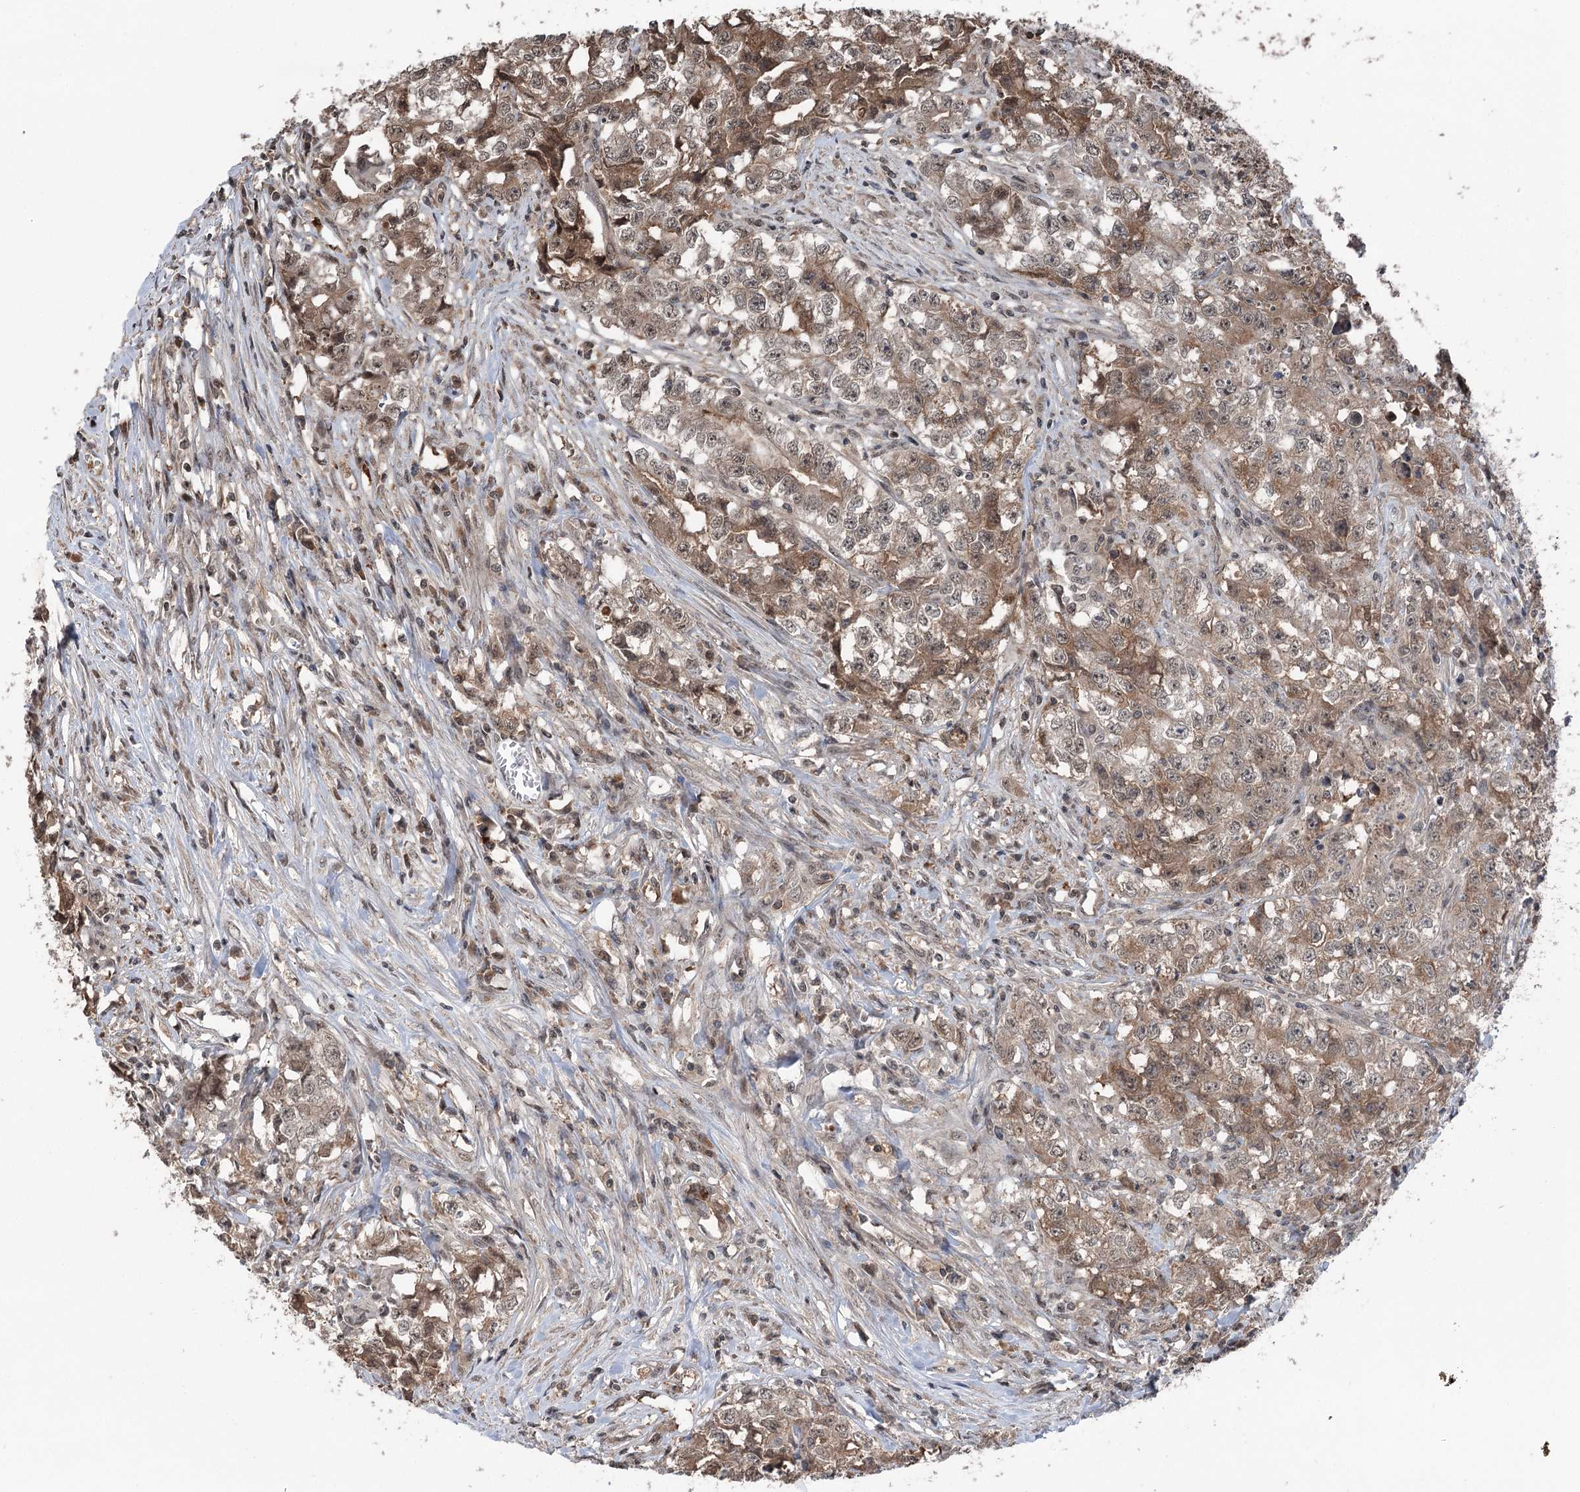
{"staining": {"intensity": "moderate", "quantity": "25%-75%", "location": "cytoplasmic/membranous"}, "tissue": "testis cancer", "cell_type": "Tumor cells", "image_type": "cancer", "snomed": [{"axis": "morphology", "description": "Seminoma, NOS"}, {"axis": "morphology", "description": "Carcinoma, Embryonal, NOS"}, {"axis": "topography", "description": "Testis"}], "caption": "Protein staining demonstrates moderate cytoplasmic/membranous expression in approximately 25%-75% of tumor cells in testis cancer (seminoma).", "gene": "CCSER2", "patient": {"sex": "male", "age": 43}}